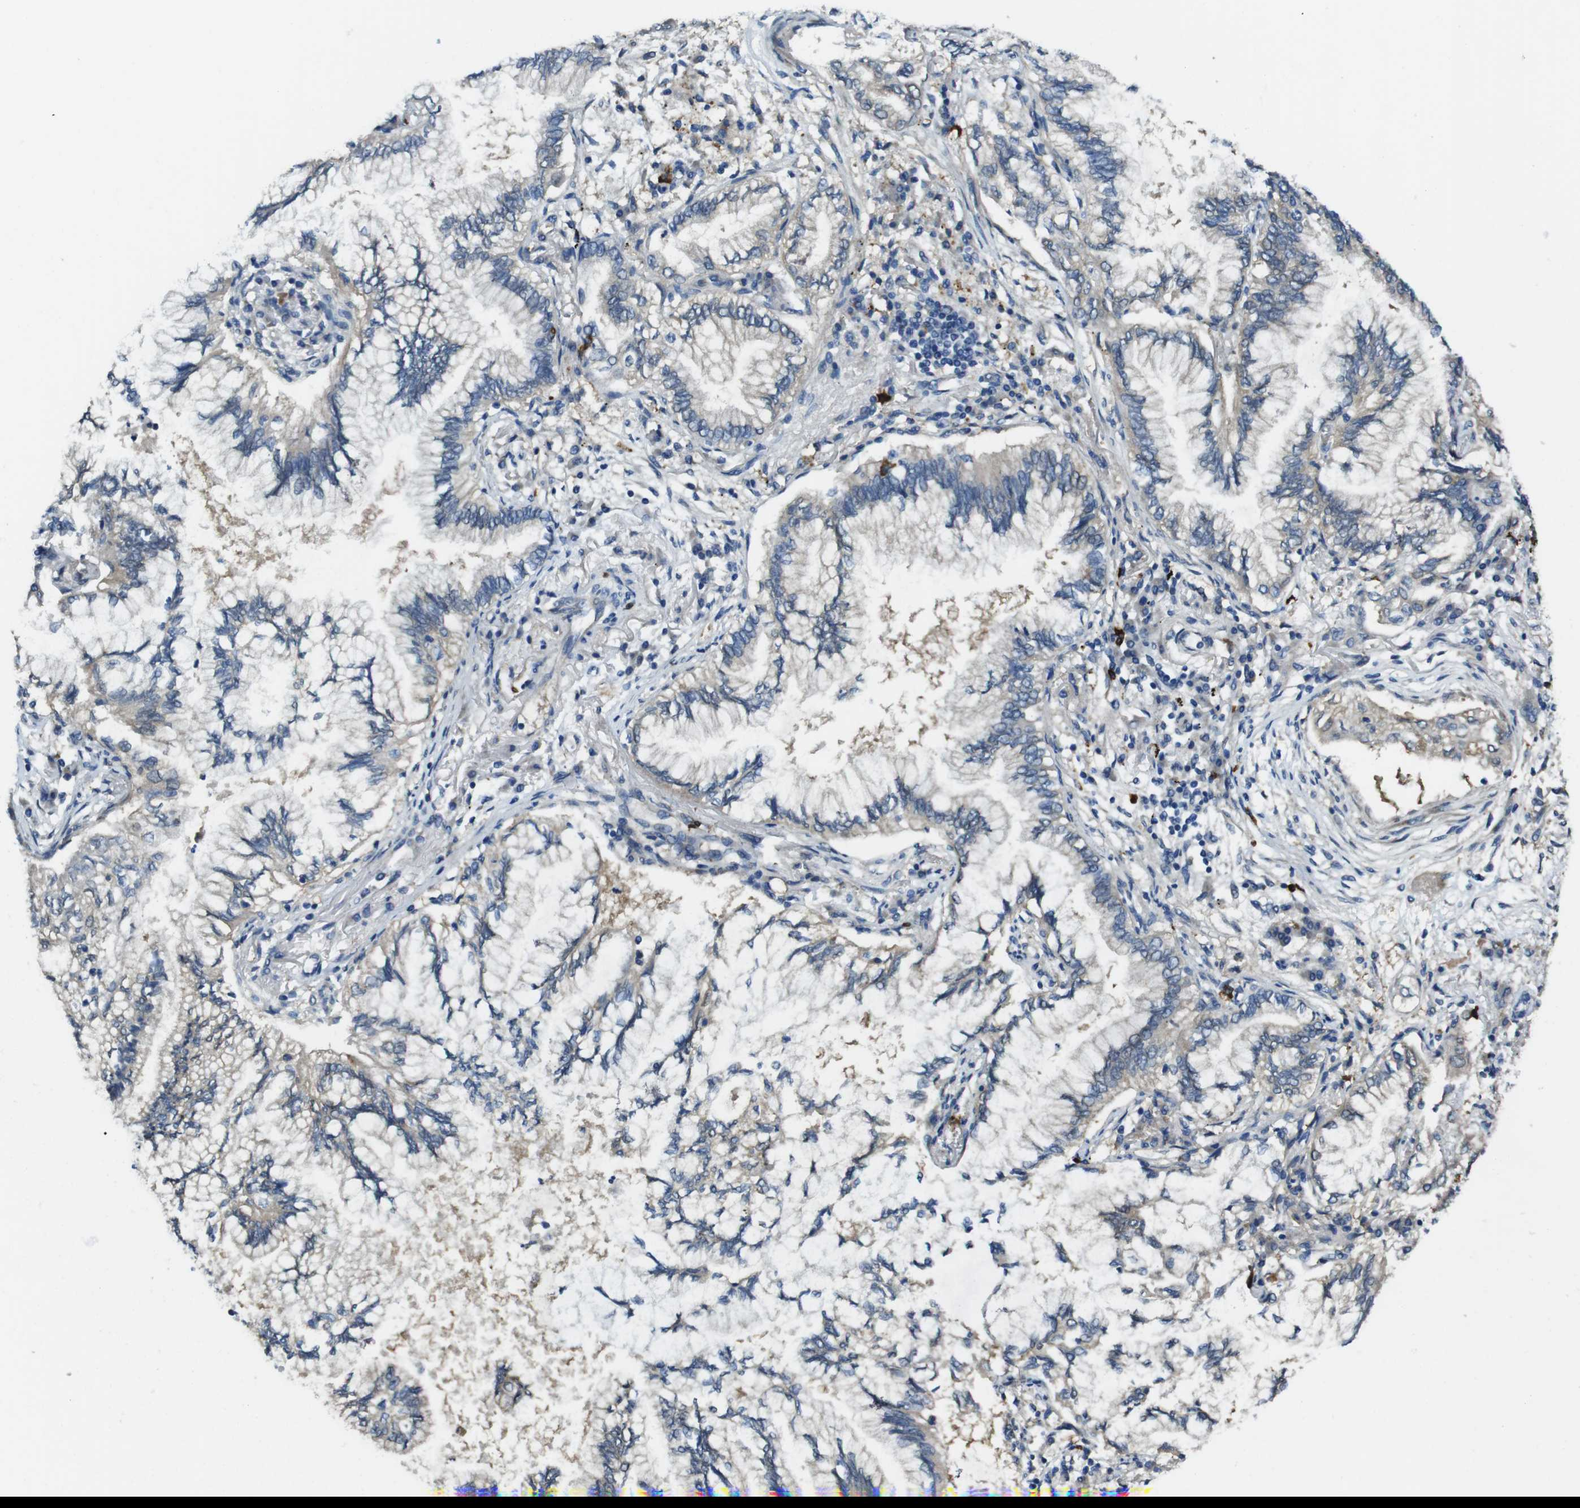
{"staining": {"intensity": "weak", "quantity": "25%-75%", "location": "cytoplasmic/membranous"}, "tissue": "lung cancer", "cell_type": "Tumor cells", "image_type": "cancer", "snomed": [{"axis": "morphology", "description": "Normal tissue, NOS"}, {"axis": "morphology", "description": "Adenocarcinoma, NOS"}, {"axis": "topography", "description": "Bronchus"}, {"axis": "topography", "description": "Lung"}], "caption": "This image reveals immunohistochemistry (IHC) staining of human lung adenocarcinoma, with low weak cytoplasmic/membranous positivity in about 25%-75% of tumor cells.", "gene": "RAB6A", "patient": {"sex": "female", "age": 70}}